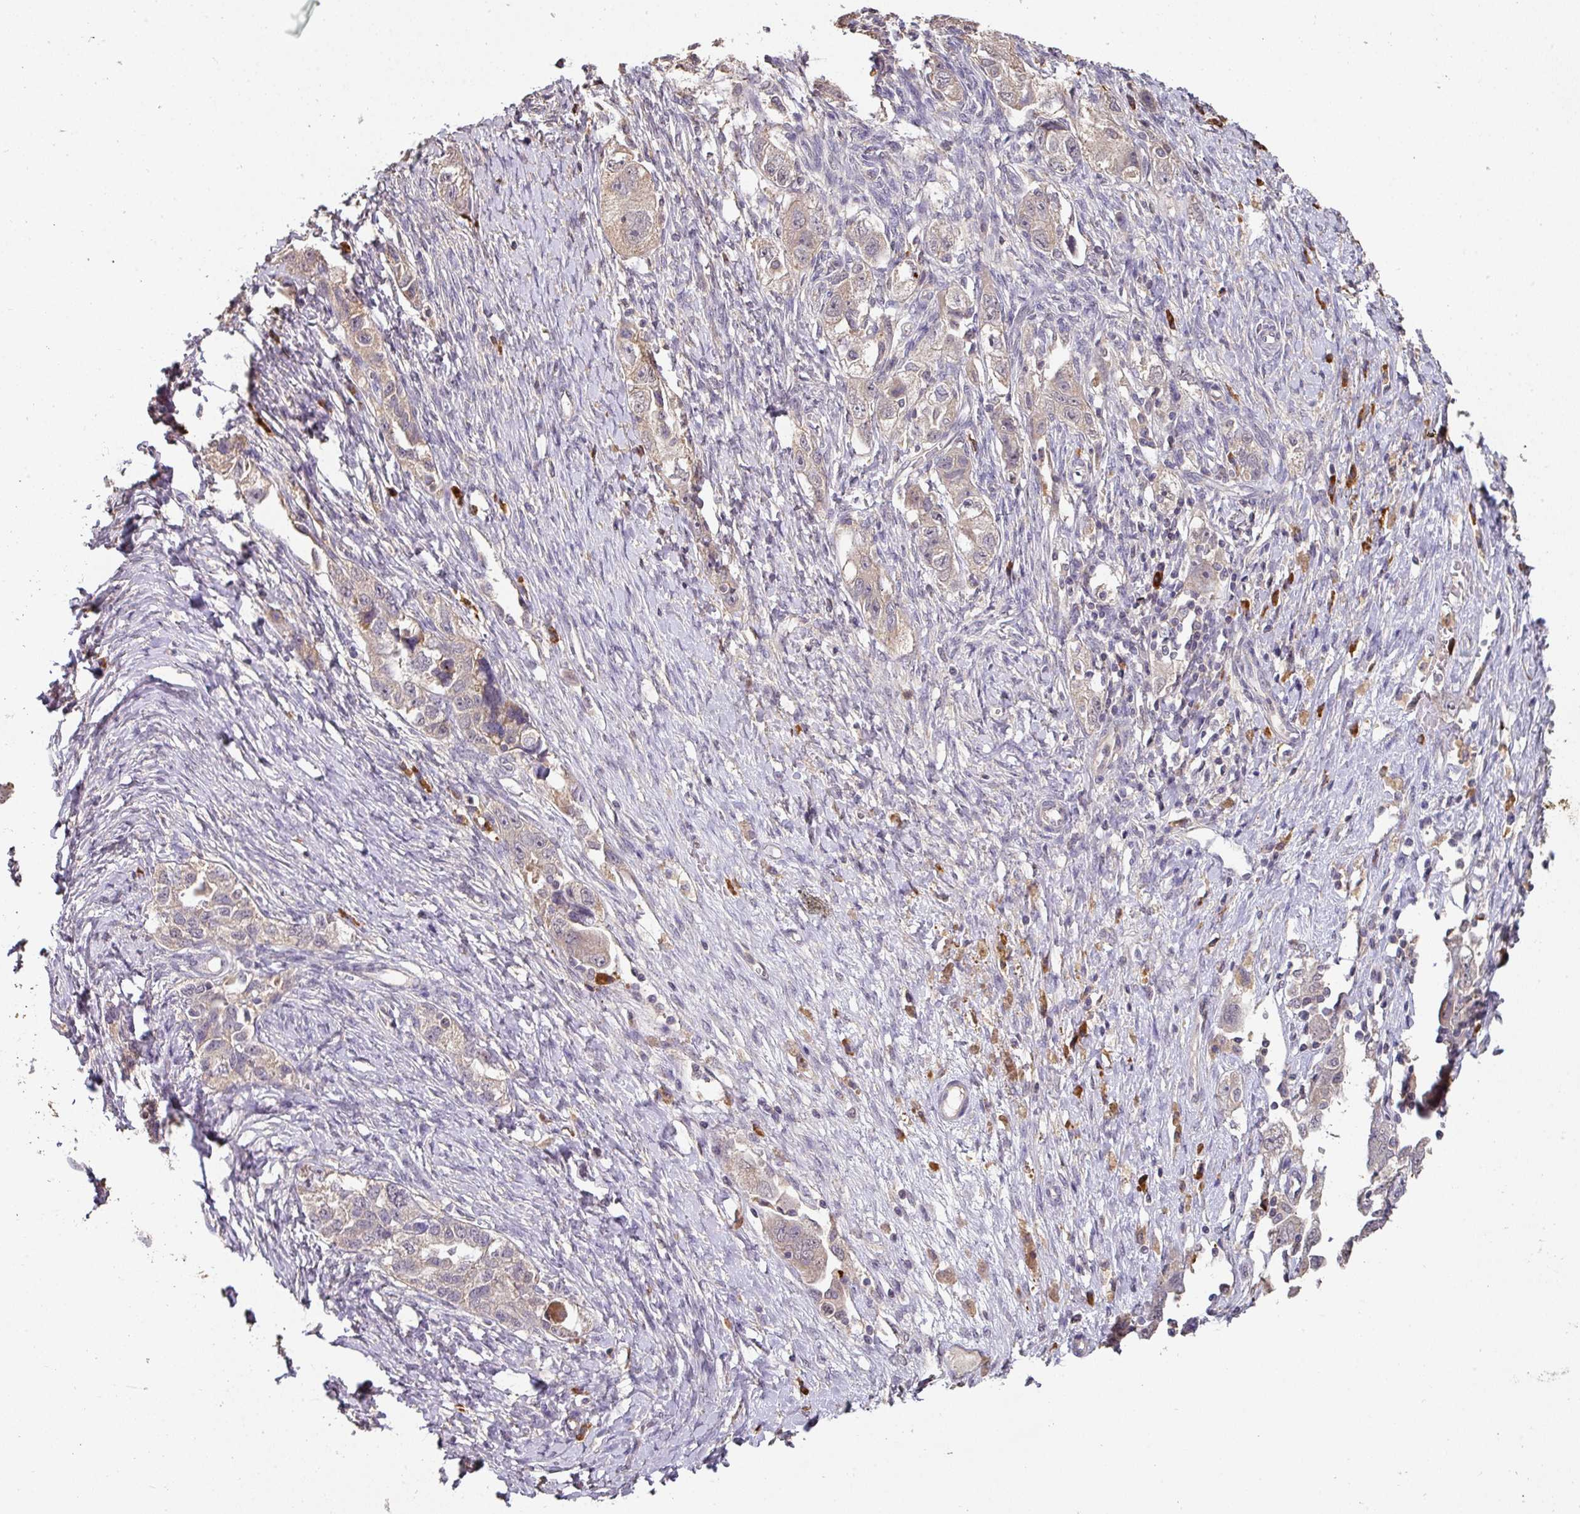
{"staining": {"intensity": "negative", "quantity": "none", "location": "none"}, "tissue": "ovarian cancer", "cell_type": "Tumor cells", "image_type": "cancer", "snomed": [{"axis": "morphology", "description": "Carcinoma, NOS"}, {"axis": "morphology", "description": "Cystadenocarcinoma, serous, NOS"}, {"axis": "topography", "description": "Ovary"}], "caption": "A high-resolution image shows immunohistochemistry staining of ovarian cancer (carcinoma), which reveals no significant staining in tumor cells.", "gene": "ACVR2B", "patient": {"sex": "female", "age": 69}}